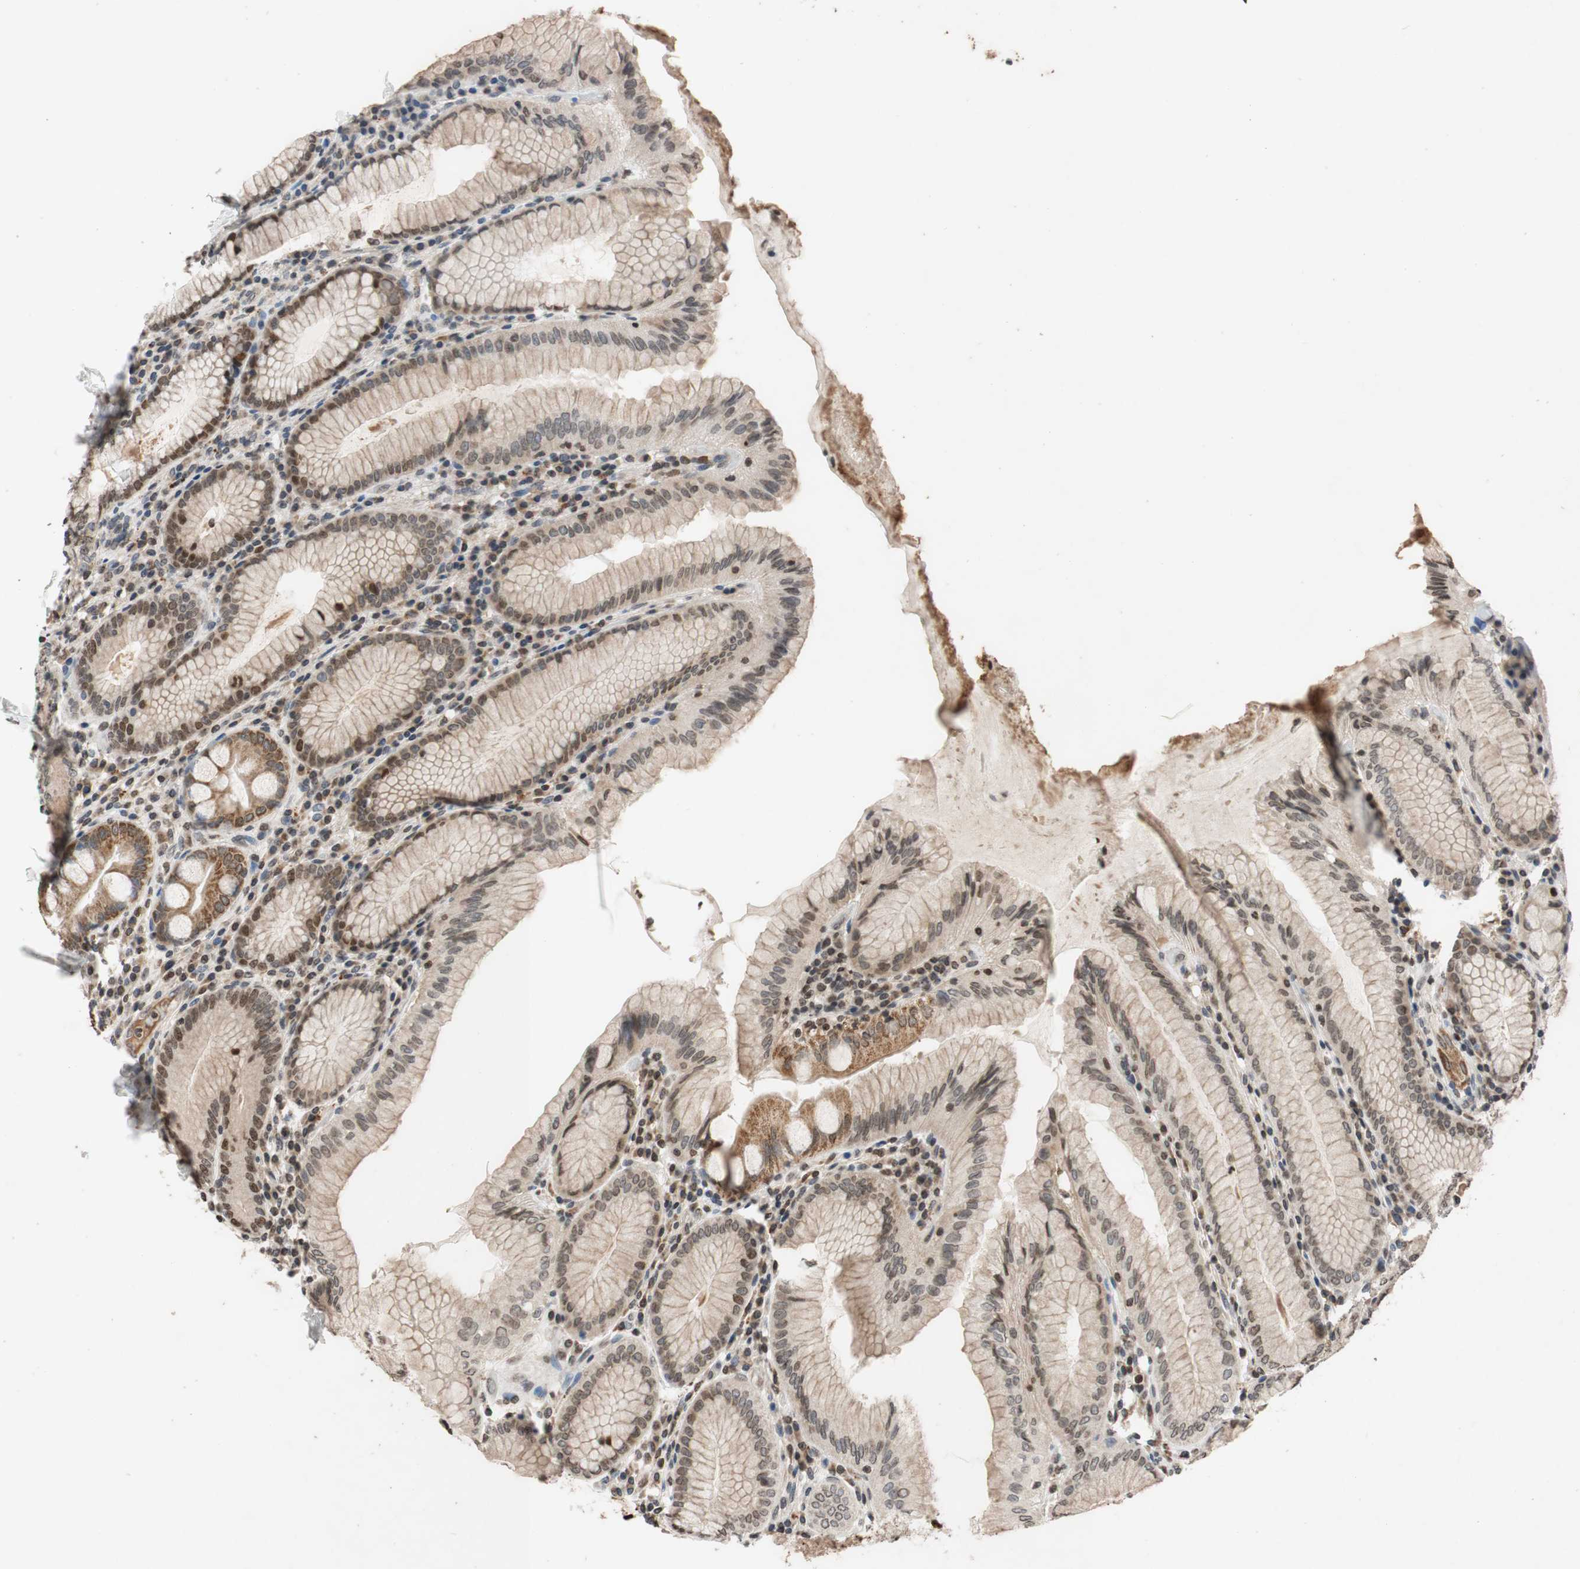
{"staining": {"intensity": "moderate", "quantity": "25%-75%", "location": "cytoplasmic/membranous,nuclear"}, "tissue": "stomach", "cell_type": "Glandular cells", "image_type": "normal", "snomed": [{"axis": "morphology", "description": "Normal tissue, NOS"}, {"axis": "topography", "description": "Stomach, lower"}], "caption": "DAB immunohistochemical staining of unremarkable human stomach reveals moderate cytoplasmic/membranous,nuclear protein positivity in about 25%-75% of glandular cells. (brown staining indicates protein expression, while blue staining denotes nuclei).", "gene": "MCM6", "patient": {"sex": "female", "age": 76}}